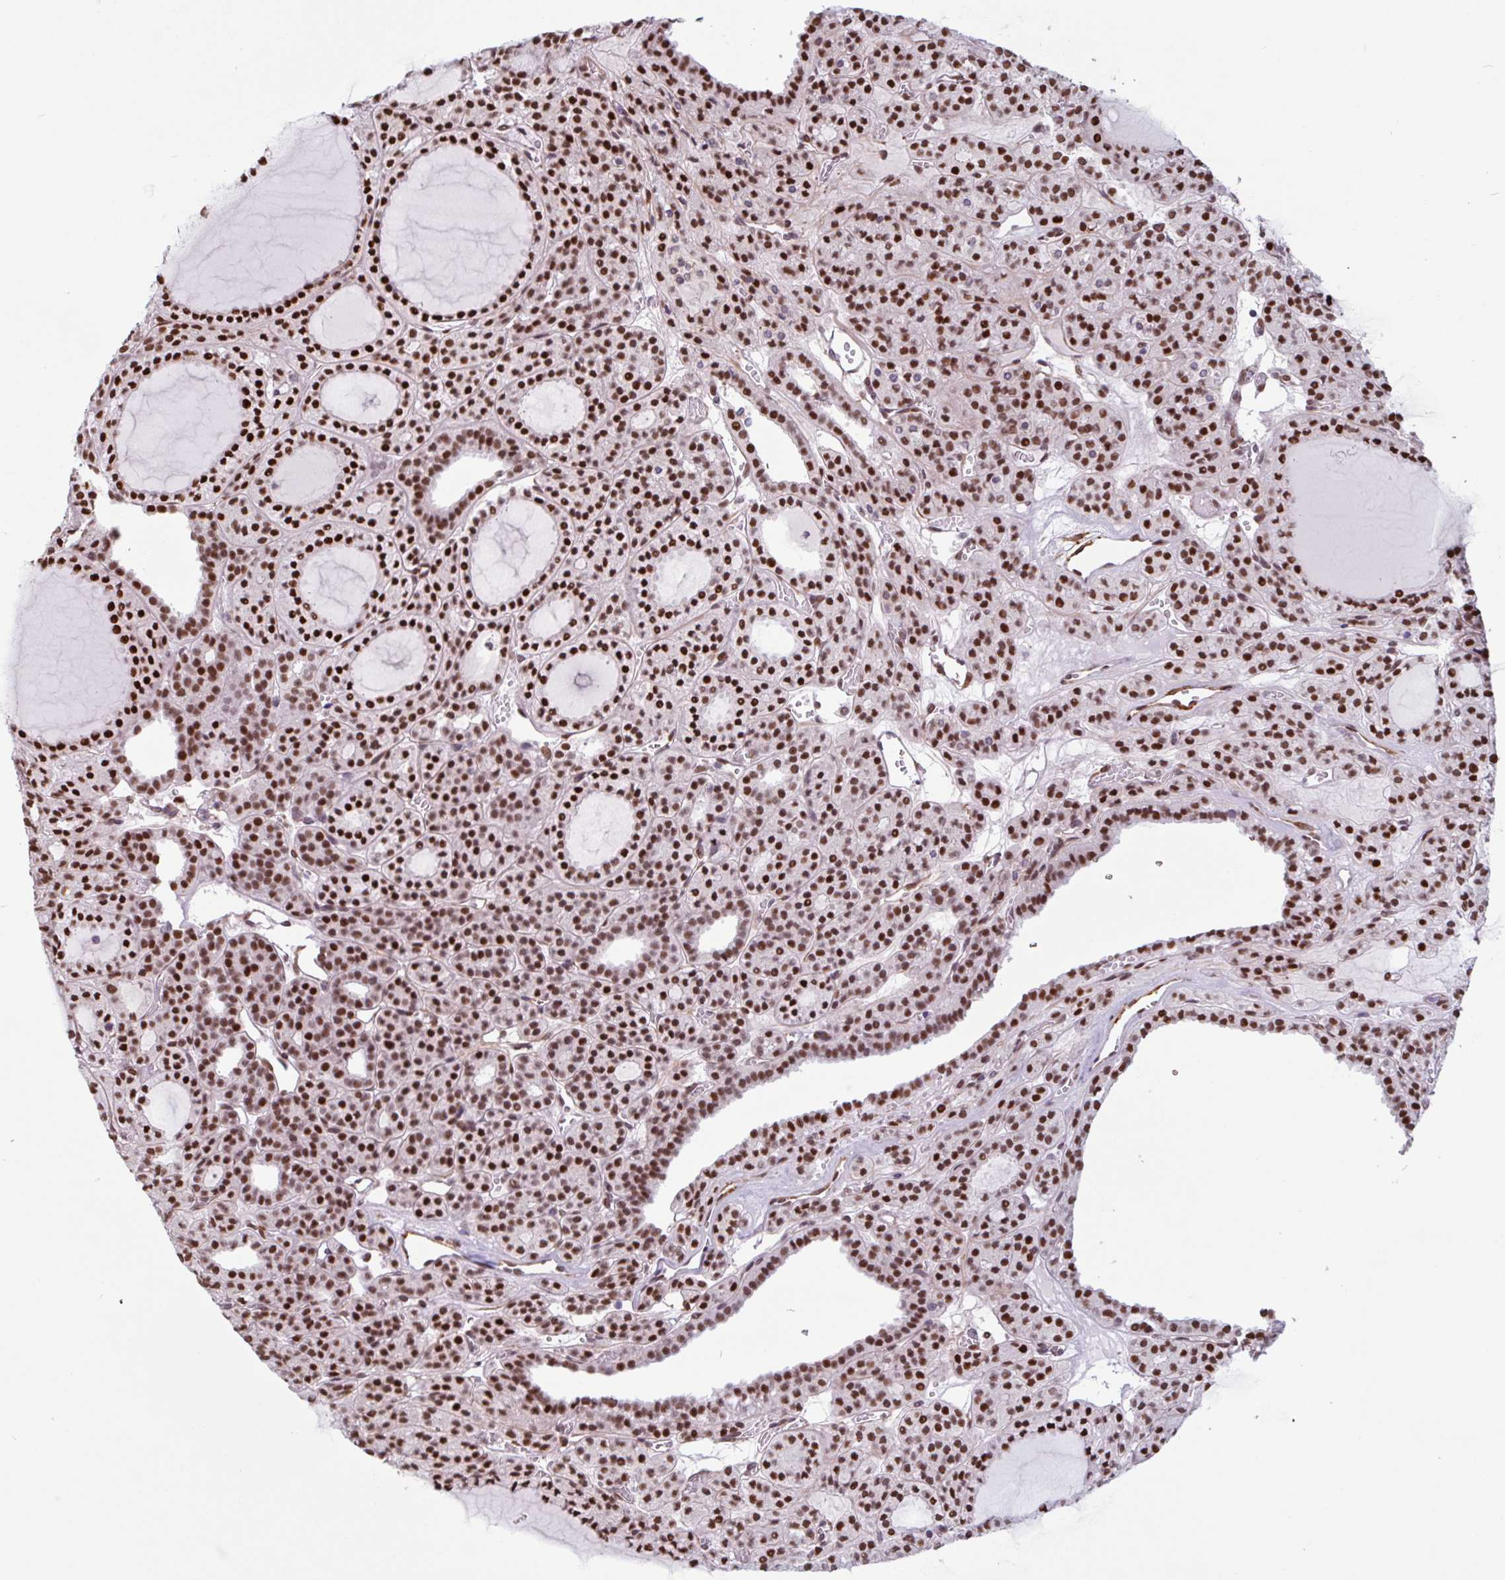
{"staining": {"intensity": "strong", "quantity": ">75%", "location": "nuclear"}, "tissue": "thyroid cancer", "cell_type": "Tumor cells", "image_type": "cancer", "snomed": [{"axis": "morphology", "description": "Follicular adenoma carcinoma, NOS"}, {"axis": "topography", "description": "Thyroid gland"}], "caption": "A brown stain highlights strong nuclear positivity of a protein in human thyroid follicular adenoma carcinoma tumor cells.", "gene": "TMEM119", "patient": {"sex": "female", "age": 63}}